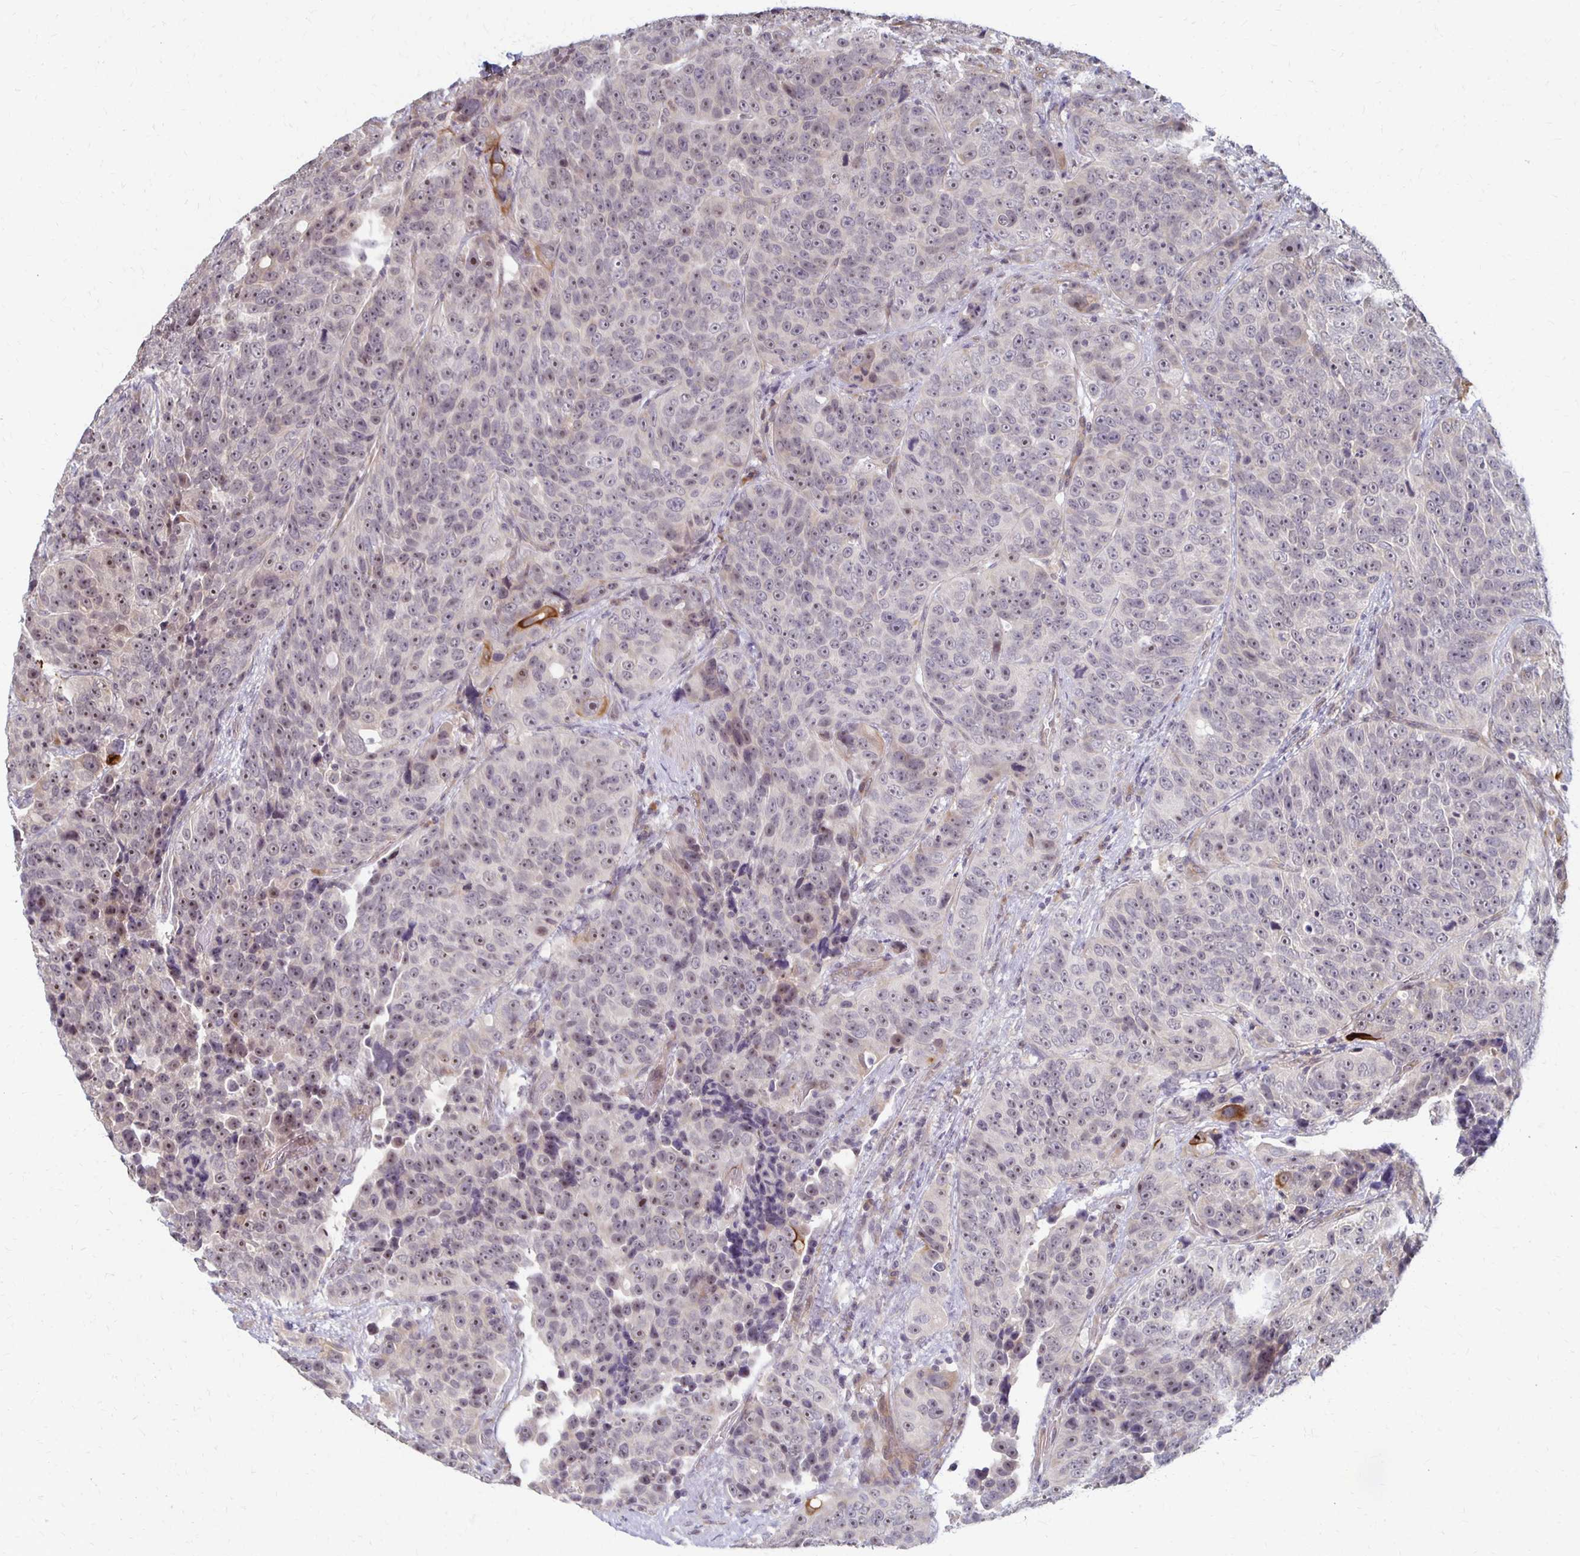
{"staining": {"intensity": "moderate", "quantity": "<25%", "location": "cytoplasmic/membranous,nuclear"}, "tissue": "urothelial cancer", "cell_type": "Tumor cells", "image_type": "cancer", "snomed": [{"axis": "morphology", "description": "Urothelial carcinoma, NOS"}, {"axis": "topography", "description": "Urinary bladder"}], "caption": "Tumor cells reveal low levels of moderate cytoplasmic/membranous and nuclear positivity in approximately <25% of cells in human urothelial cancer.", "gene": "PRKCB", "patient": {"sex": "male", "age": 52}}